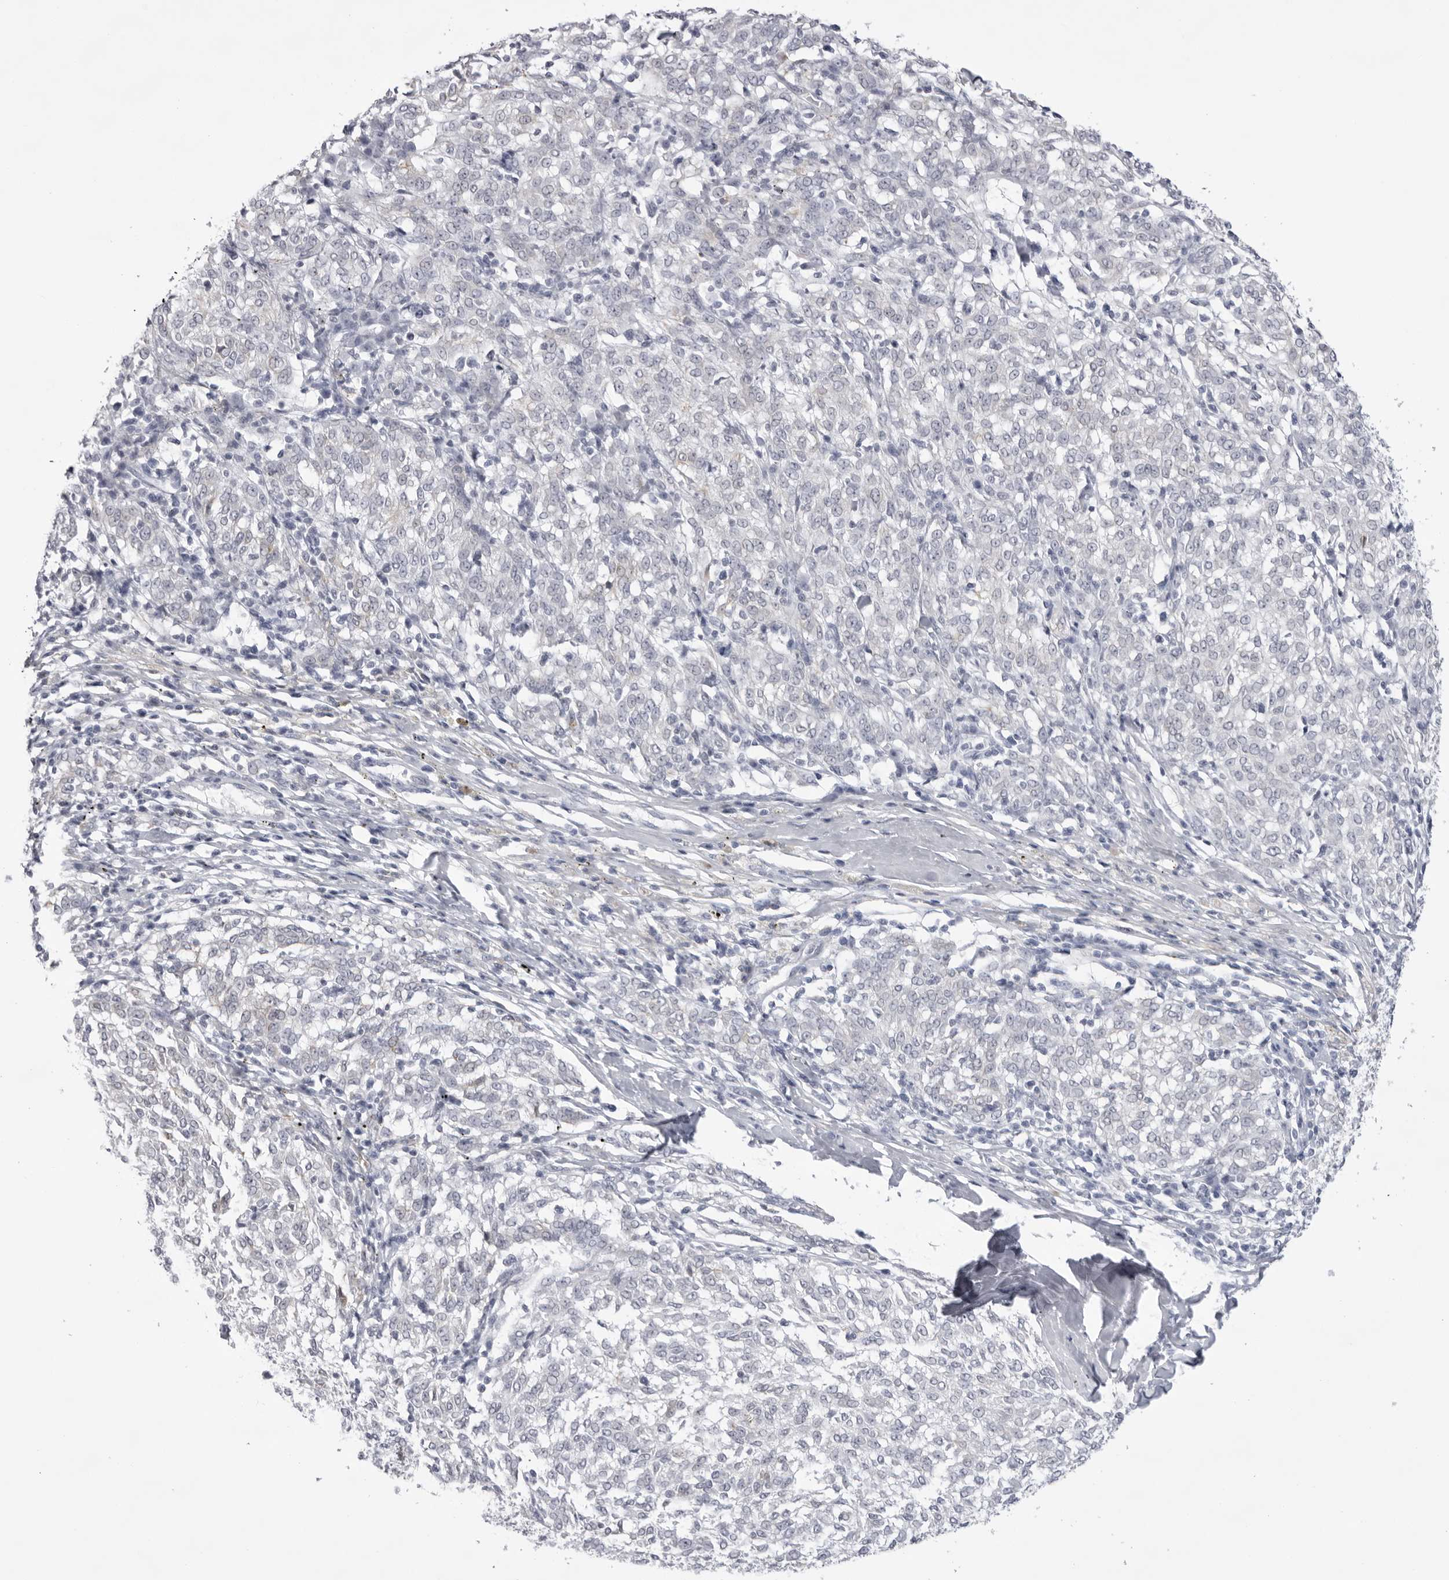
{"staining": {"intensity": "negative", "quantity": "none", "location": "none"}, "tissue": "melanoma", "cell_type": "Tumor cells", "image_type": "cancer", "snomed": [{"axis": "morphology", "description": "Malignant melanoma, NOS"}, {"axis": "topography", "description": "Skin"}], "caption": "Immunohistochemistry of melanoma displays no expression in tumor cells. Nuclei are stained in blue.", "gene": "TMOD4", "patient": {"sex": "female", "age": 72}}